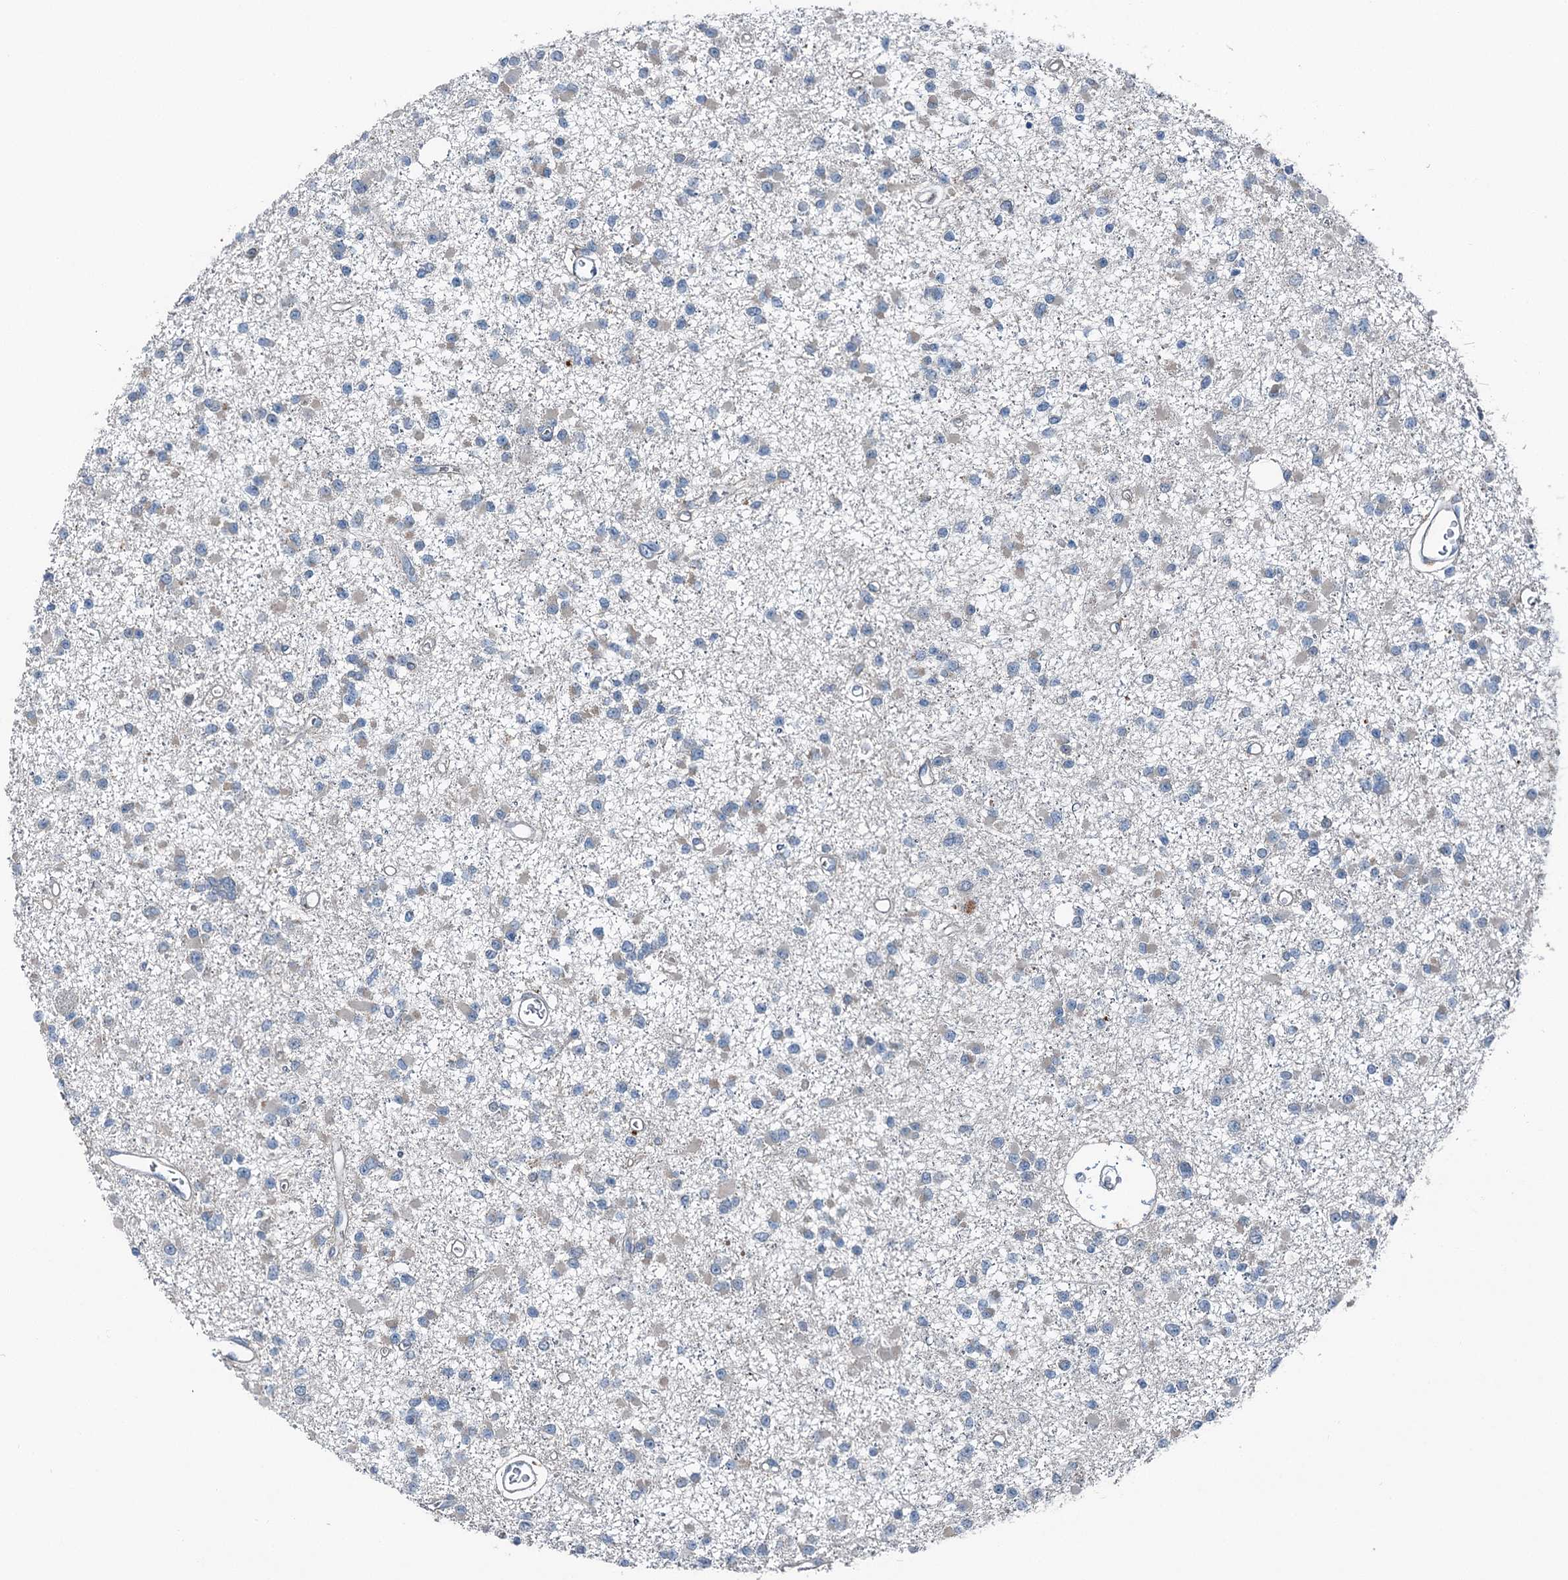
{"staining": {"intensity": "negative", "quantity": "none", "location": "none"}, "tissue": "glioma", "cell_type": "Tumor cells", "image_type": "cancer", "snomed": [{"axis": "morphology", "description": "Glioma, malignant, Low grade"}, {"axis": "topography", "description": "Brain"}], "caption": "An IHC photomicrograph of low-grade glioma (malignant) is shown. There is no staining in tumor cells of low-grade glioma (malignant).", "gene": "C6orf120", "patient": {"sex": "female", "age": 22}}